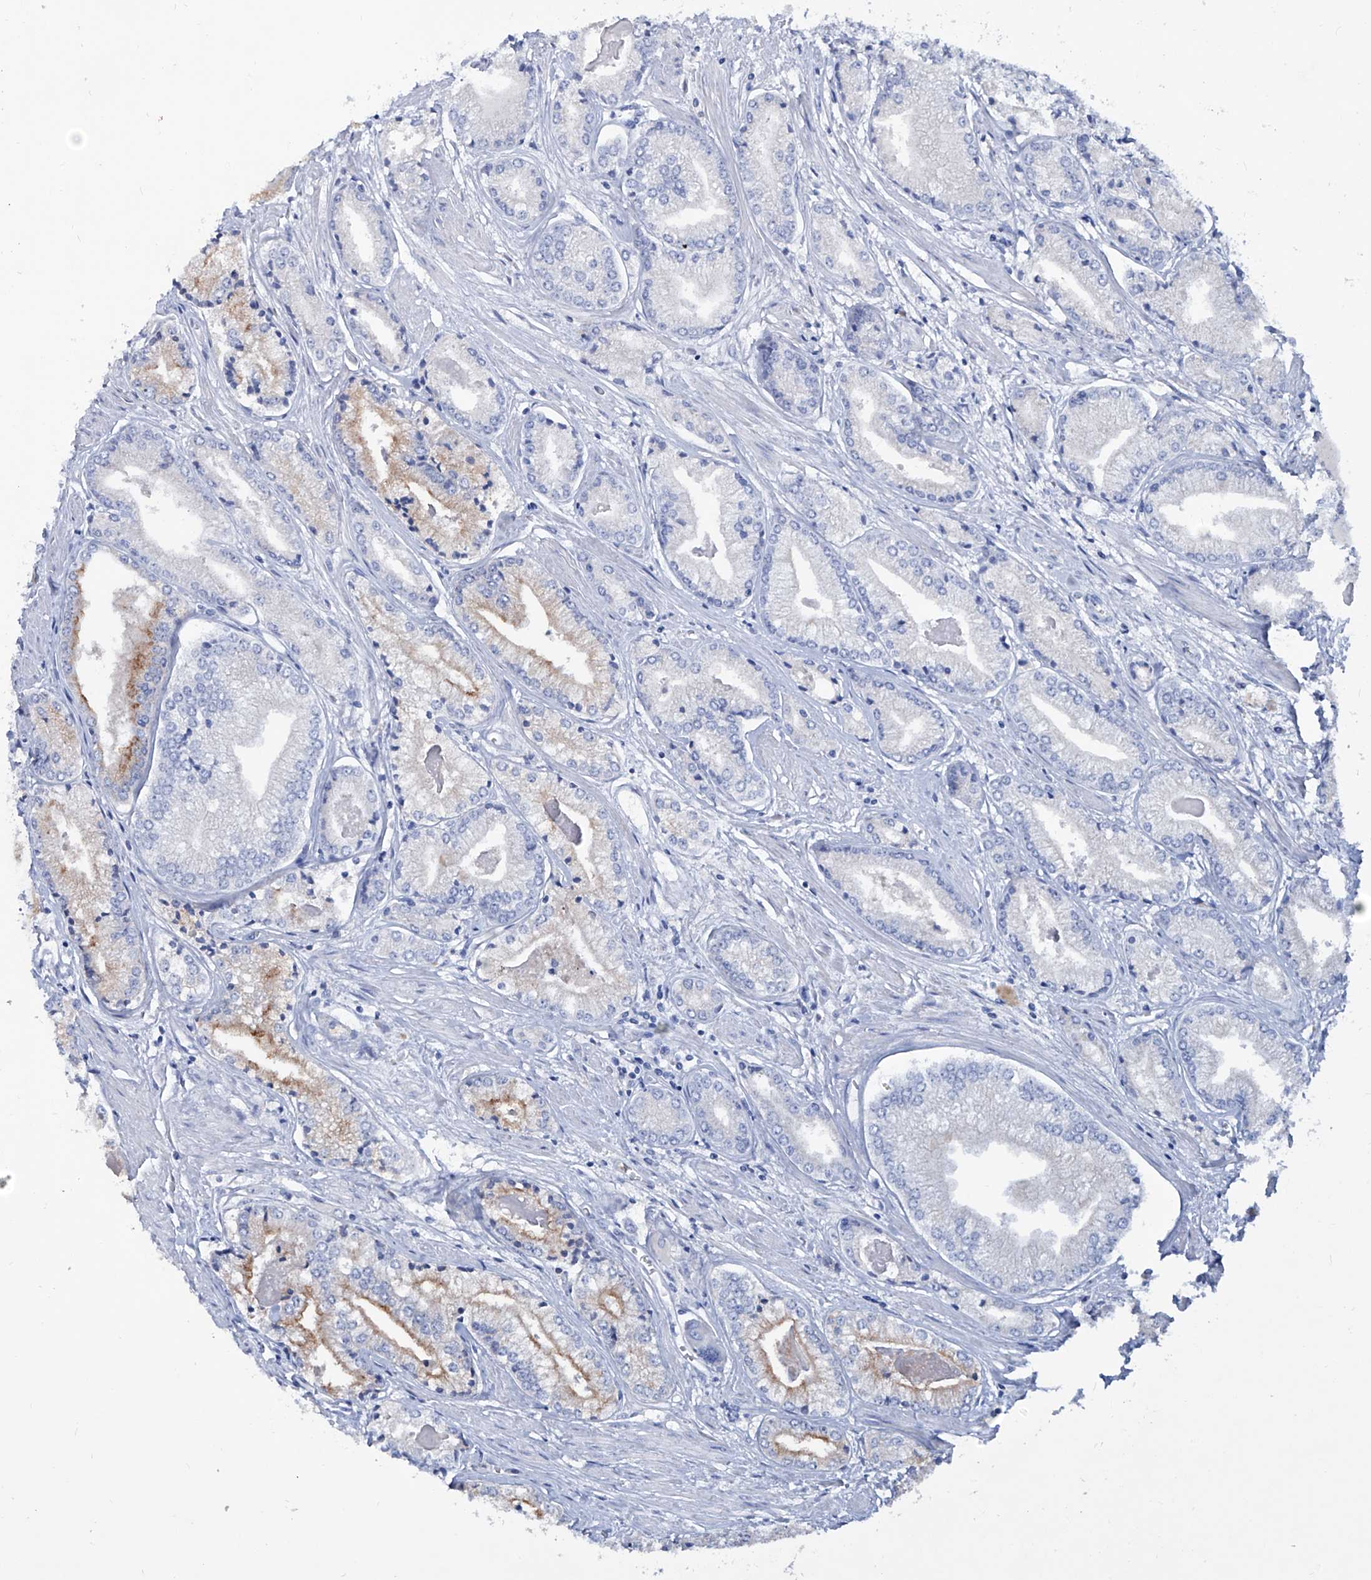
{"staining": {"intensity": "negative", "quantity": "none", "location": "none"}, "tissue": "prostate cancer", "cell_type": "Tumor cells", "image_type": "cancer", "snomed": [{"axis": "morphology", "description": "Adenocarcinoma, Low grade"}, {"axis": "topography", "description": "Prostate"}], "caption": "High power microscopy micrograph of an immunohistochemistry (IHC) image of prostate cancer (low-grade adenocarcinoma), revealing no significant positivity in tumor cells. Nuclei are stained in blue.", "gene": "KLHL17", "patient": {"sex": "male", "age": 60}}